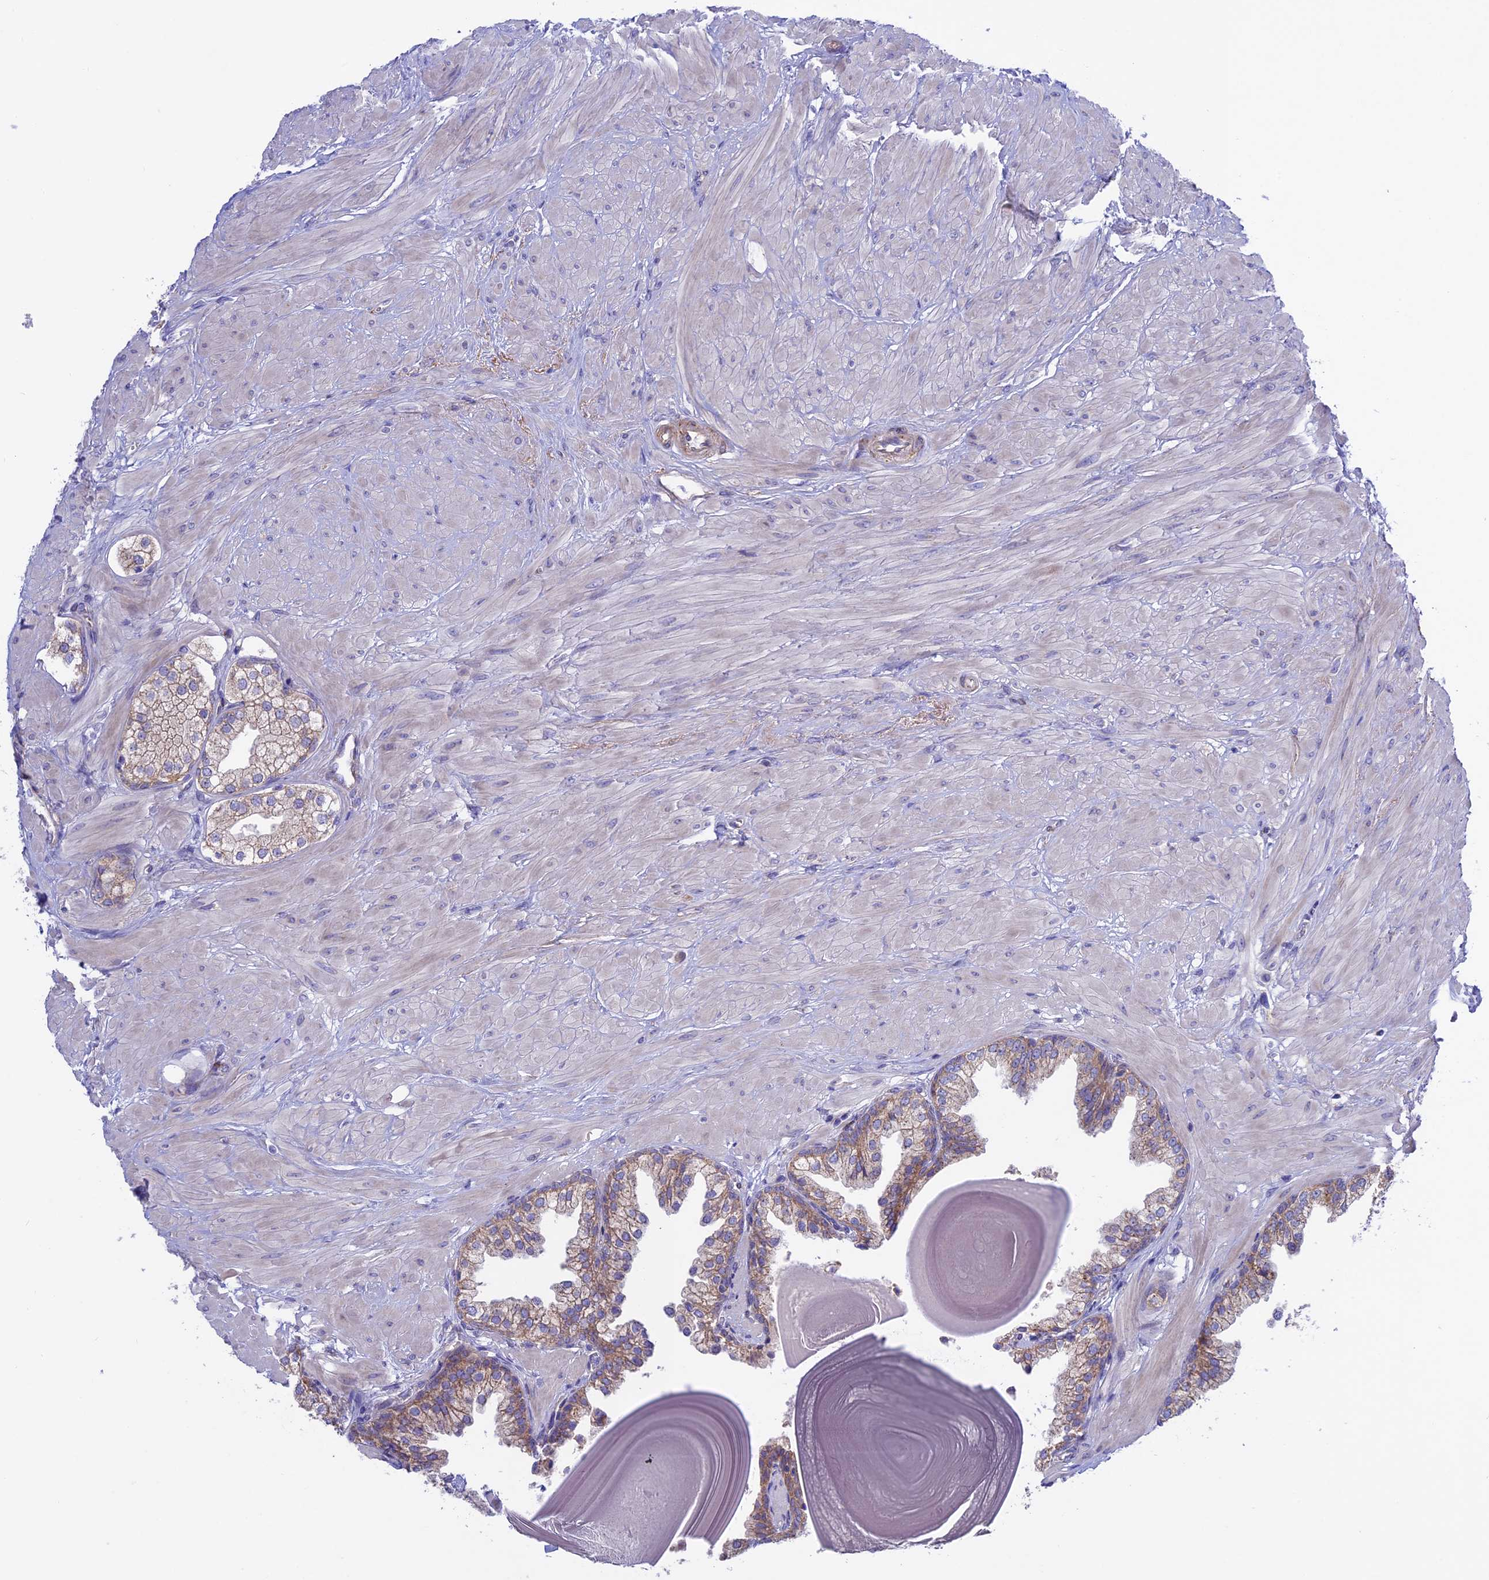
{"staining": {"intensity": "weak", "quantity": "25%-75%", "location": "cytoplasmic/membranous"}, "tissue": "prostate", "cell_type": "Glandular cells", "image_type": "normal", "snomed": [{"axis": "morphology", "description": "Normal tissue, NOS"}, {"axis": "topography", "description": "Prostate"}], "caption": "The photomicrograph shows staining of benign prostate, revealing weak cytoplasmic/membranous protein positivity (brown color) within glandular cells.", "gene": "ETFDH", "patient": {"sex": "male", "age": 48}}